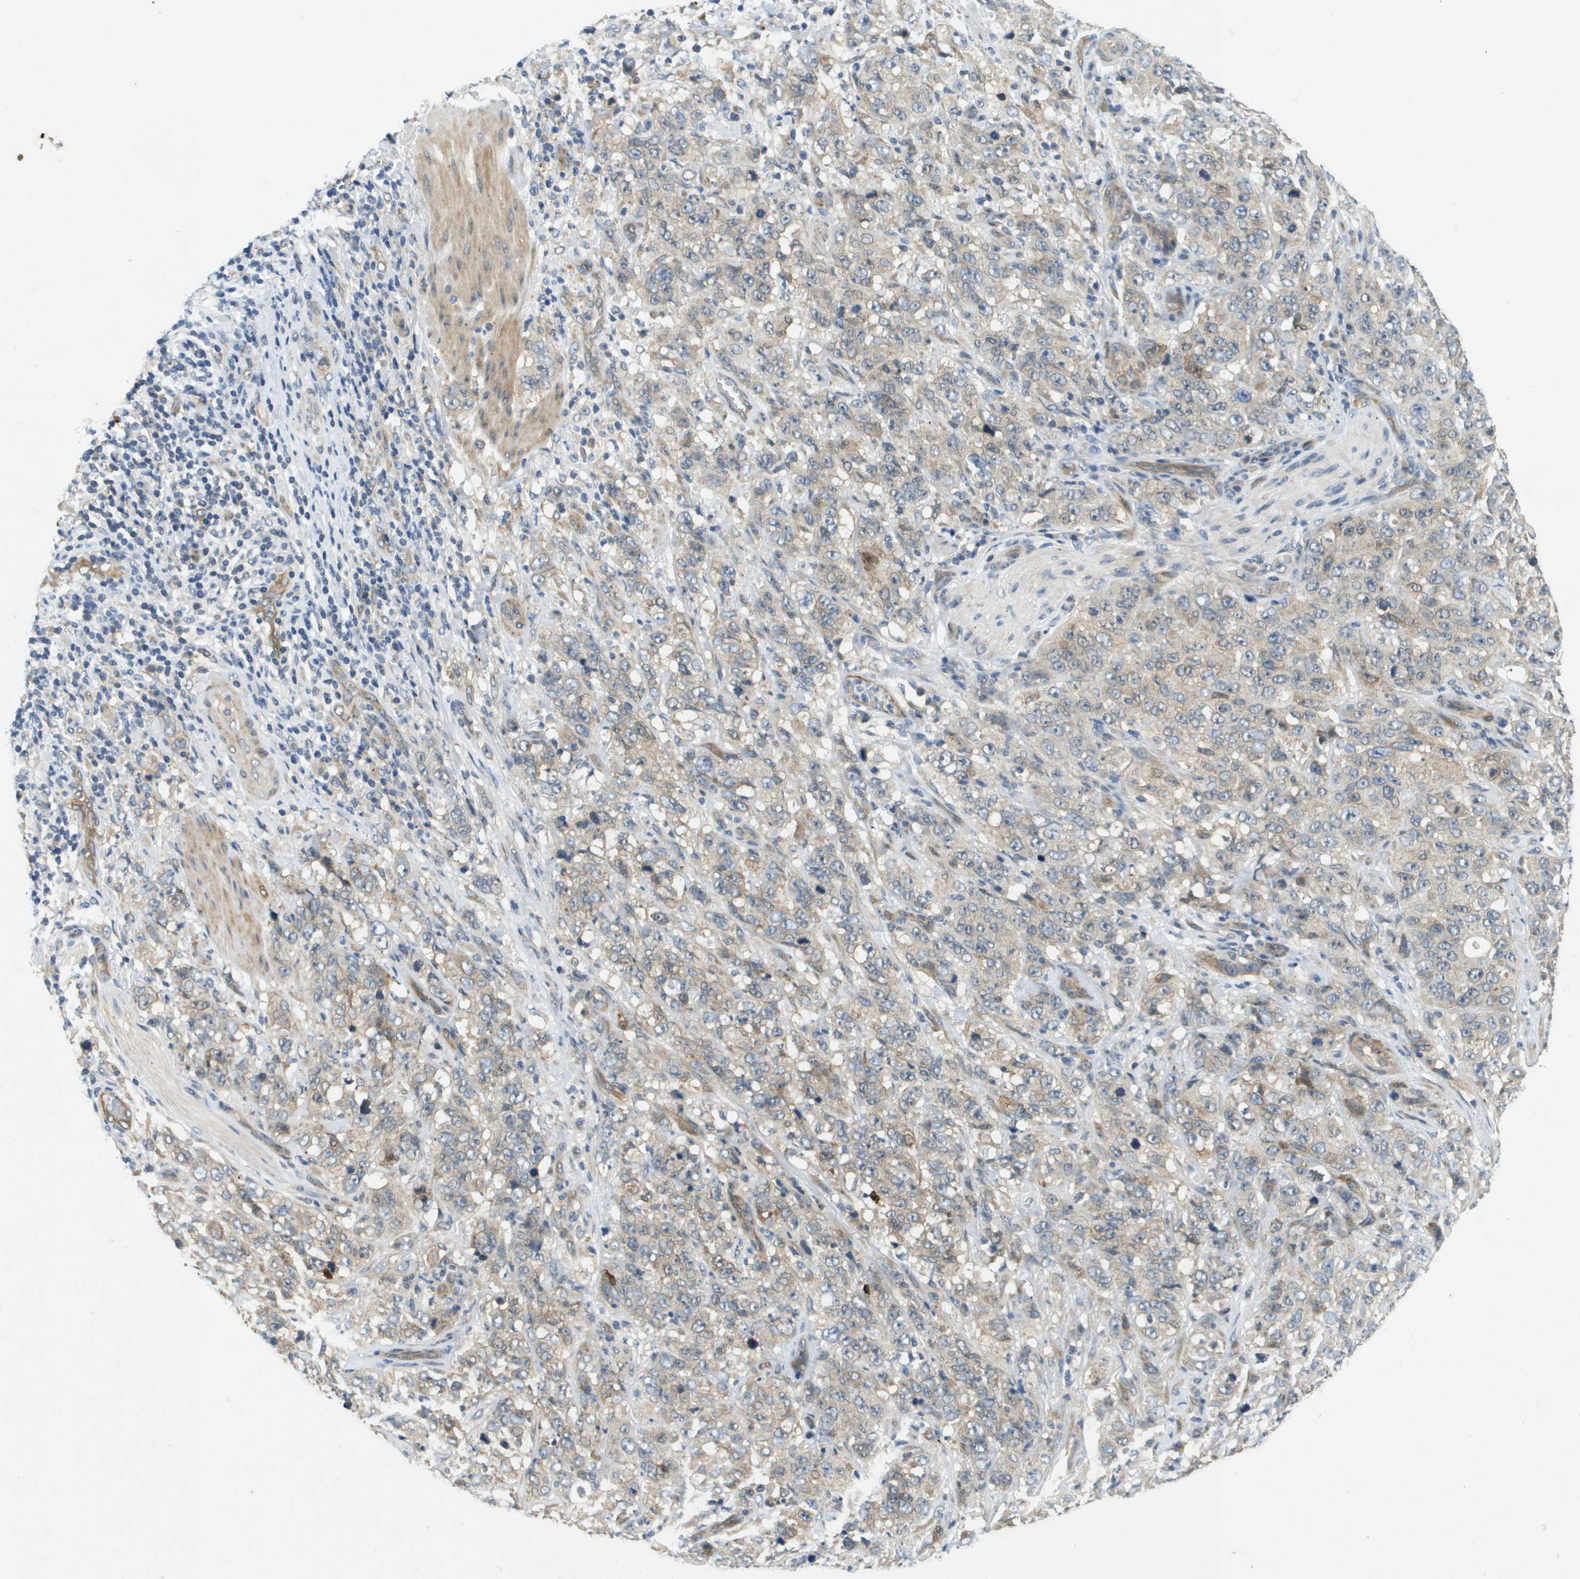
{"staining": {"intensity": "weak", "quantity": ">75%", "location": "cytoplasmic/membranous"}, "tissue": "stomach cancer", "cell_type": "Tumor cells", "image_type": "cancer", "snomed": [{"axis": "morphology", "description": "Adenocarcinoma, NOS"}, {"axis": "topography", "description": "Stomach"}], "caption": "Stomach adenocarcinoma tissue exhibits weak cytoplasmic/membranous expression in about >75% of tumor cells", "gene": "PGAP3", "patient": {"sex": "male", "age": 48}}